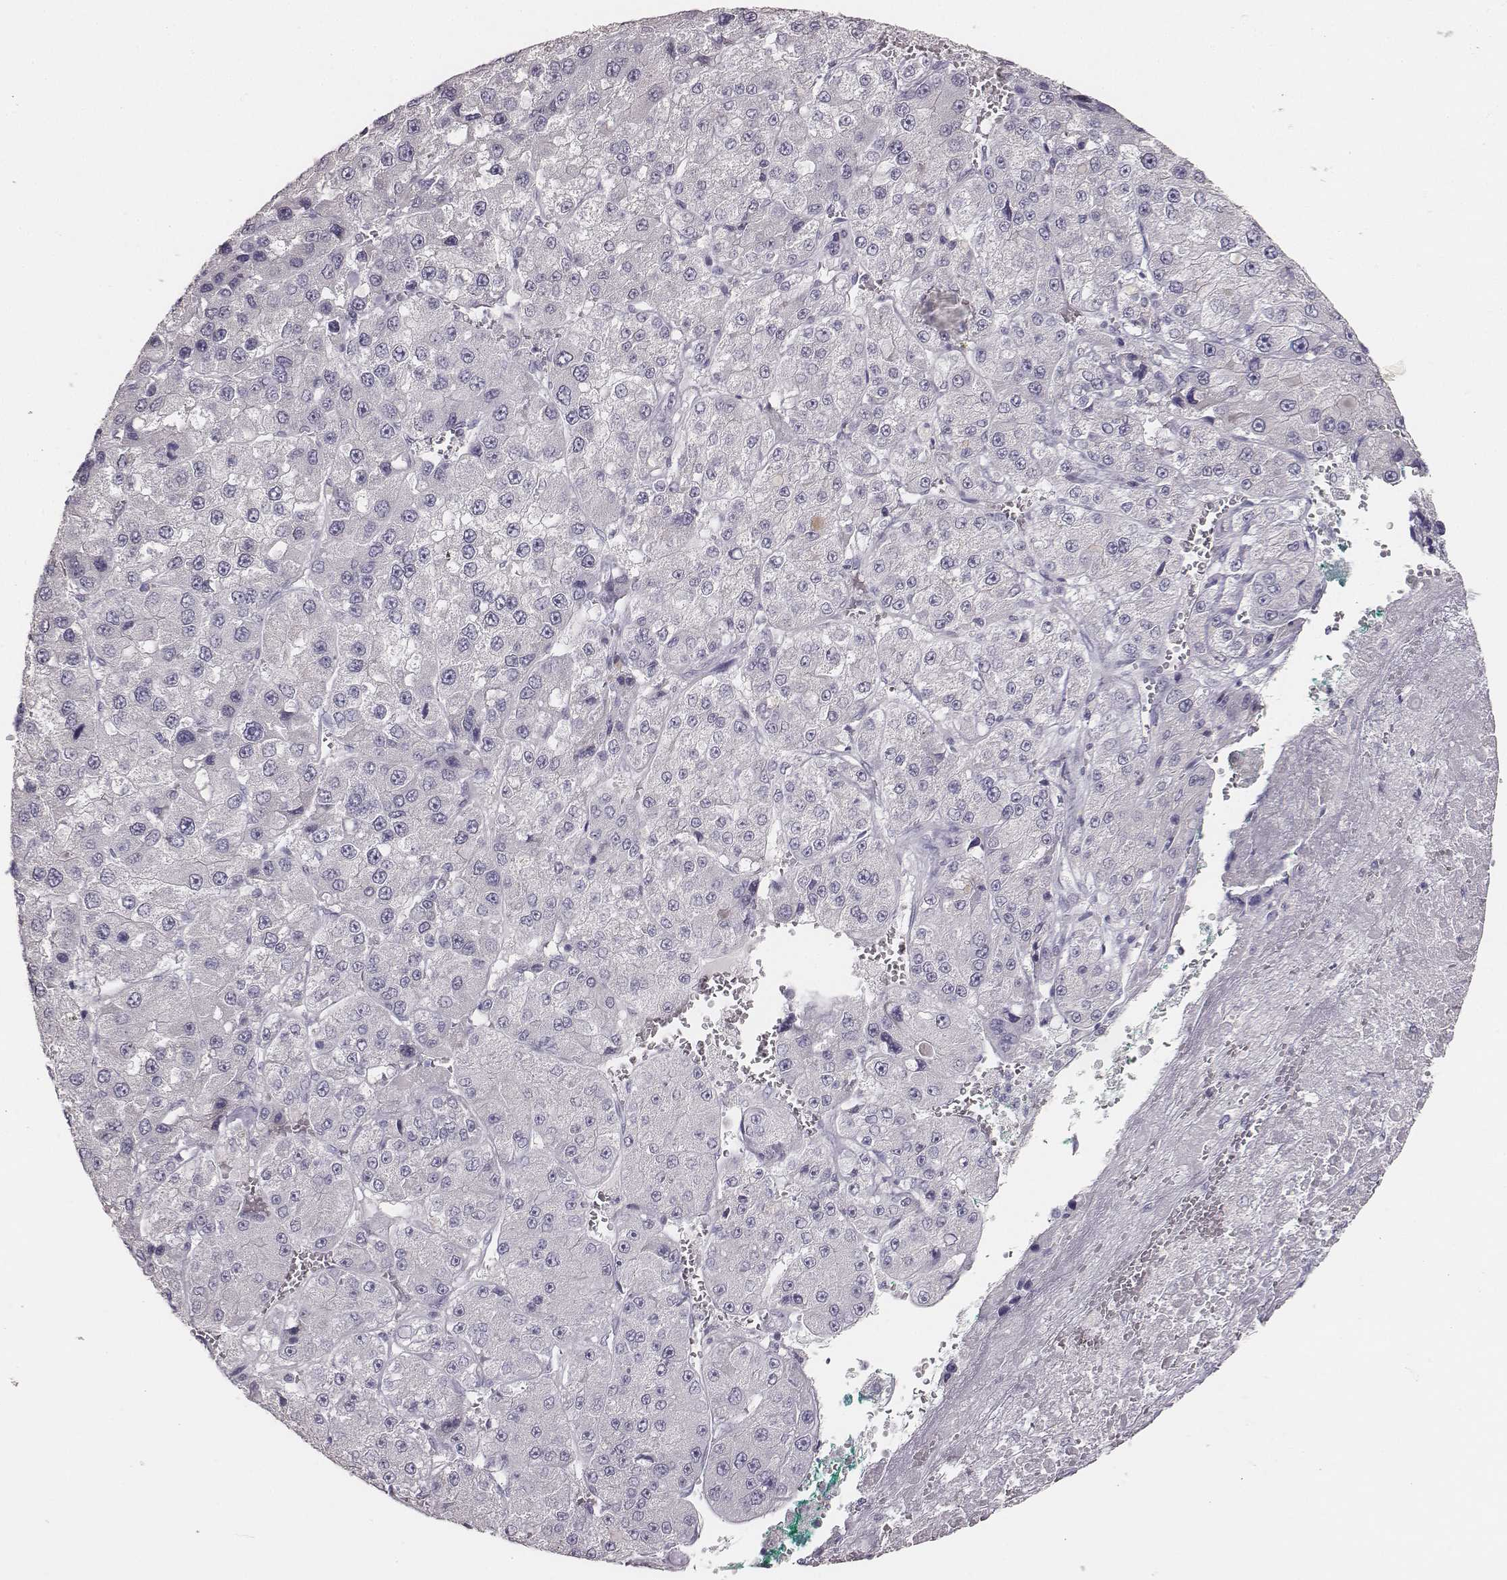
{"staining": {"intensity": "negative", "quantity": "none", "location": "none"}, "tissue": "liver cancer", "cell_type": "Tumor cells", "image_type": "cancer", "snomed": [{"axis": "morphology", "description": "Carcinoma, Hepatocellular, NOS"}, {"axis": "topography", "description": "Liver"}], "caption": "Liver cancer was stained to show a protein in brown. There is no significant staining in tumor cells. (Brightfield microscopy of DAB immunohistochemistry at high magnification).", "gene": "MYH6", "patient": {"sex": "female", "age": 73}}